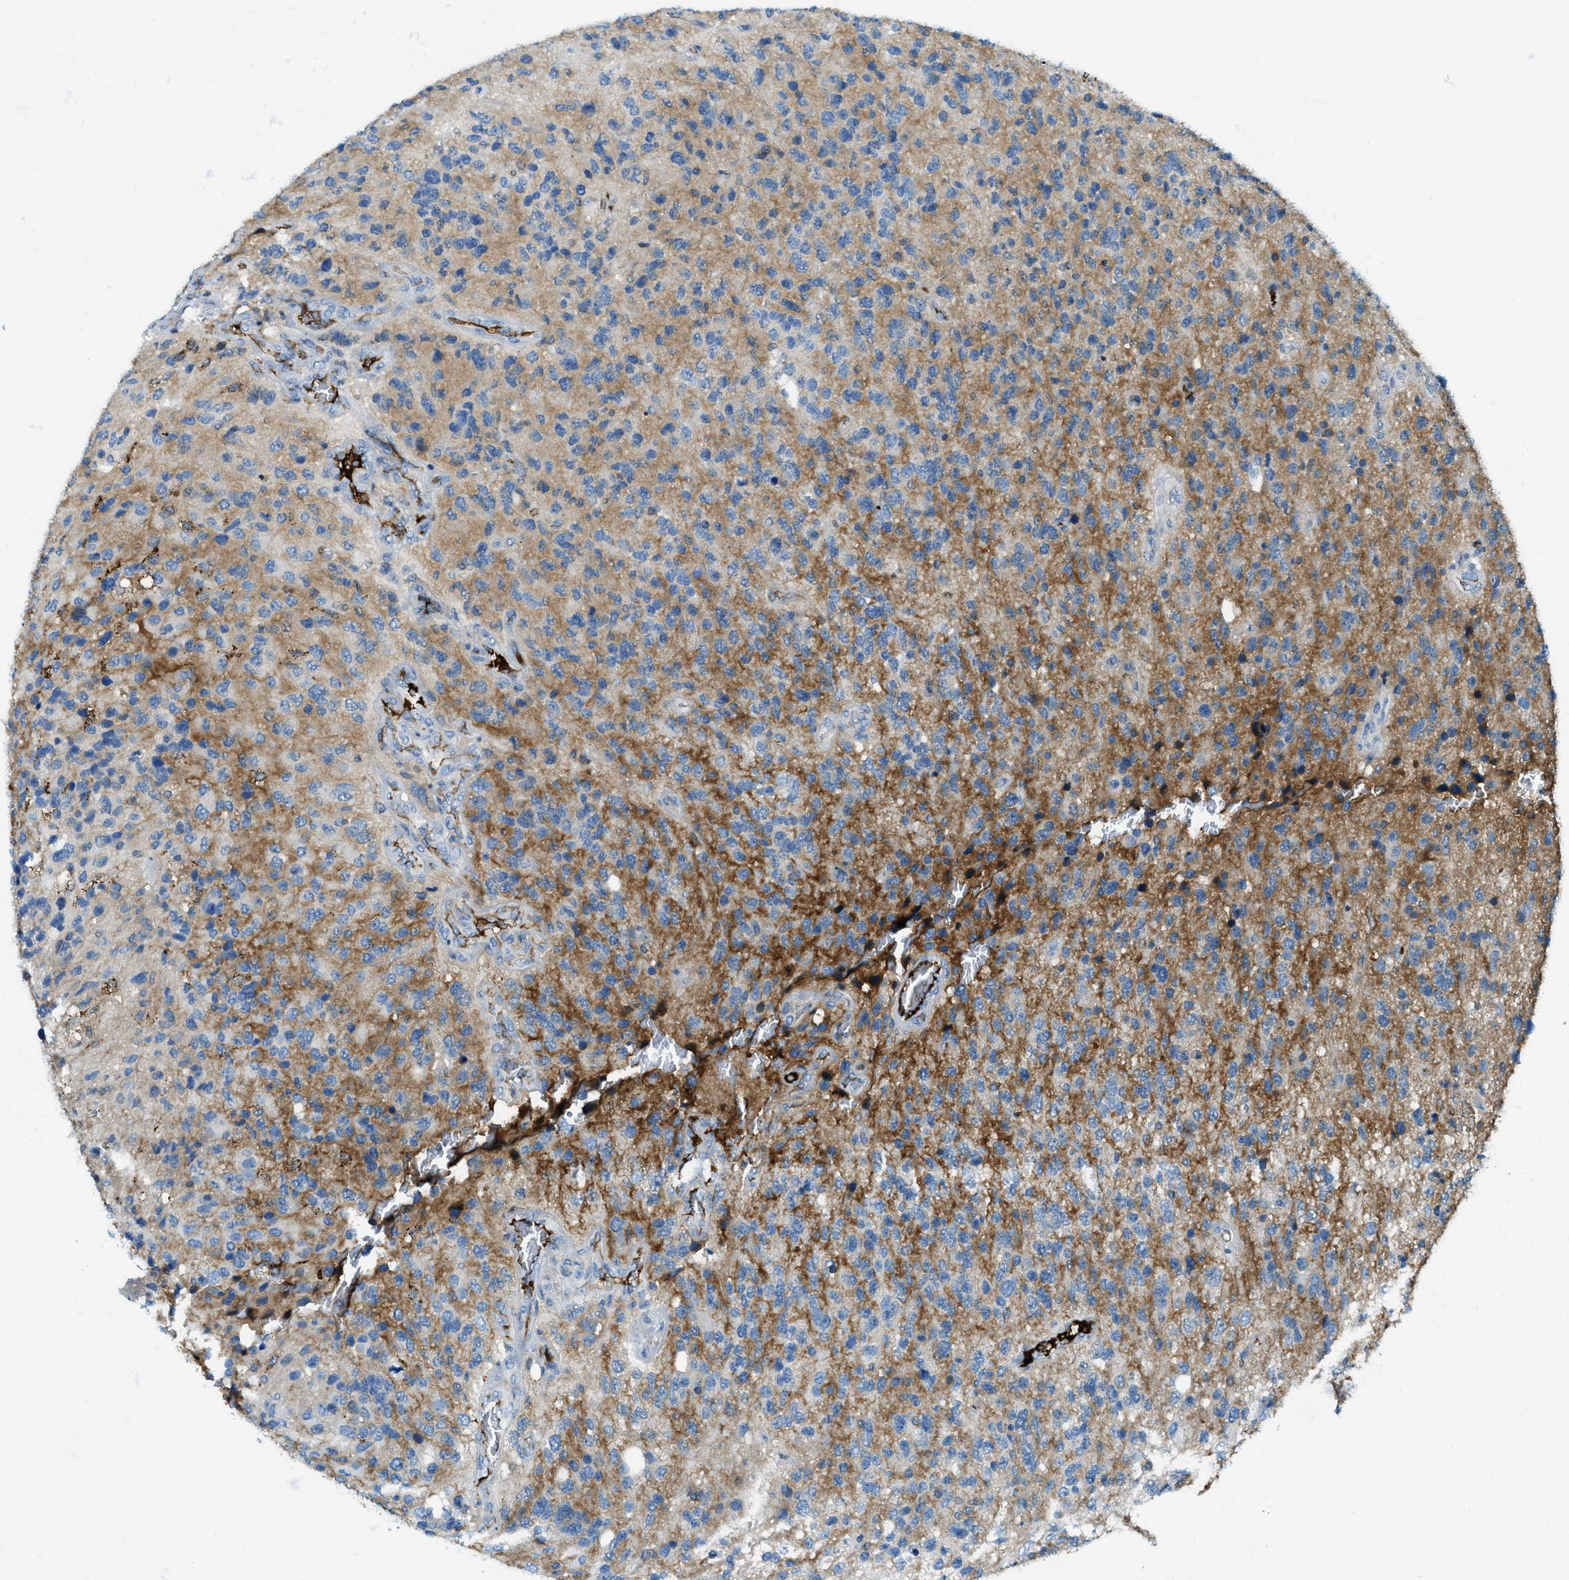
{"staining": {"intensity": "moderate", "quantity": "25%-75%", "location": "cytoplasmic/membranous"}, "tissue": "glioma", "cell_type": "Tumor cells", "image_type": "cancer", "snomed": [{"axis": "morphology", "description": "Glioma, malignant, High grade"}, {"axis": "topography", "description": "Brain"}], "caption": "The photomicrograph displays staining of high-grade glioma (malignant), revealing moderate cytoplasmic/membranous protein positivity (brown color) within tumor cells.", "gene": "TRIM59", "patient": {"sex": "female", "age": 58}}